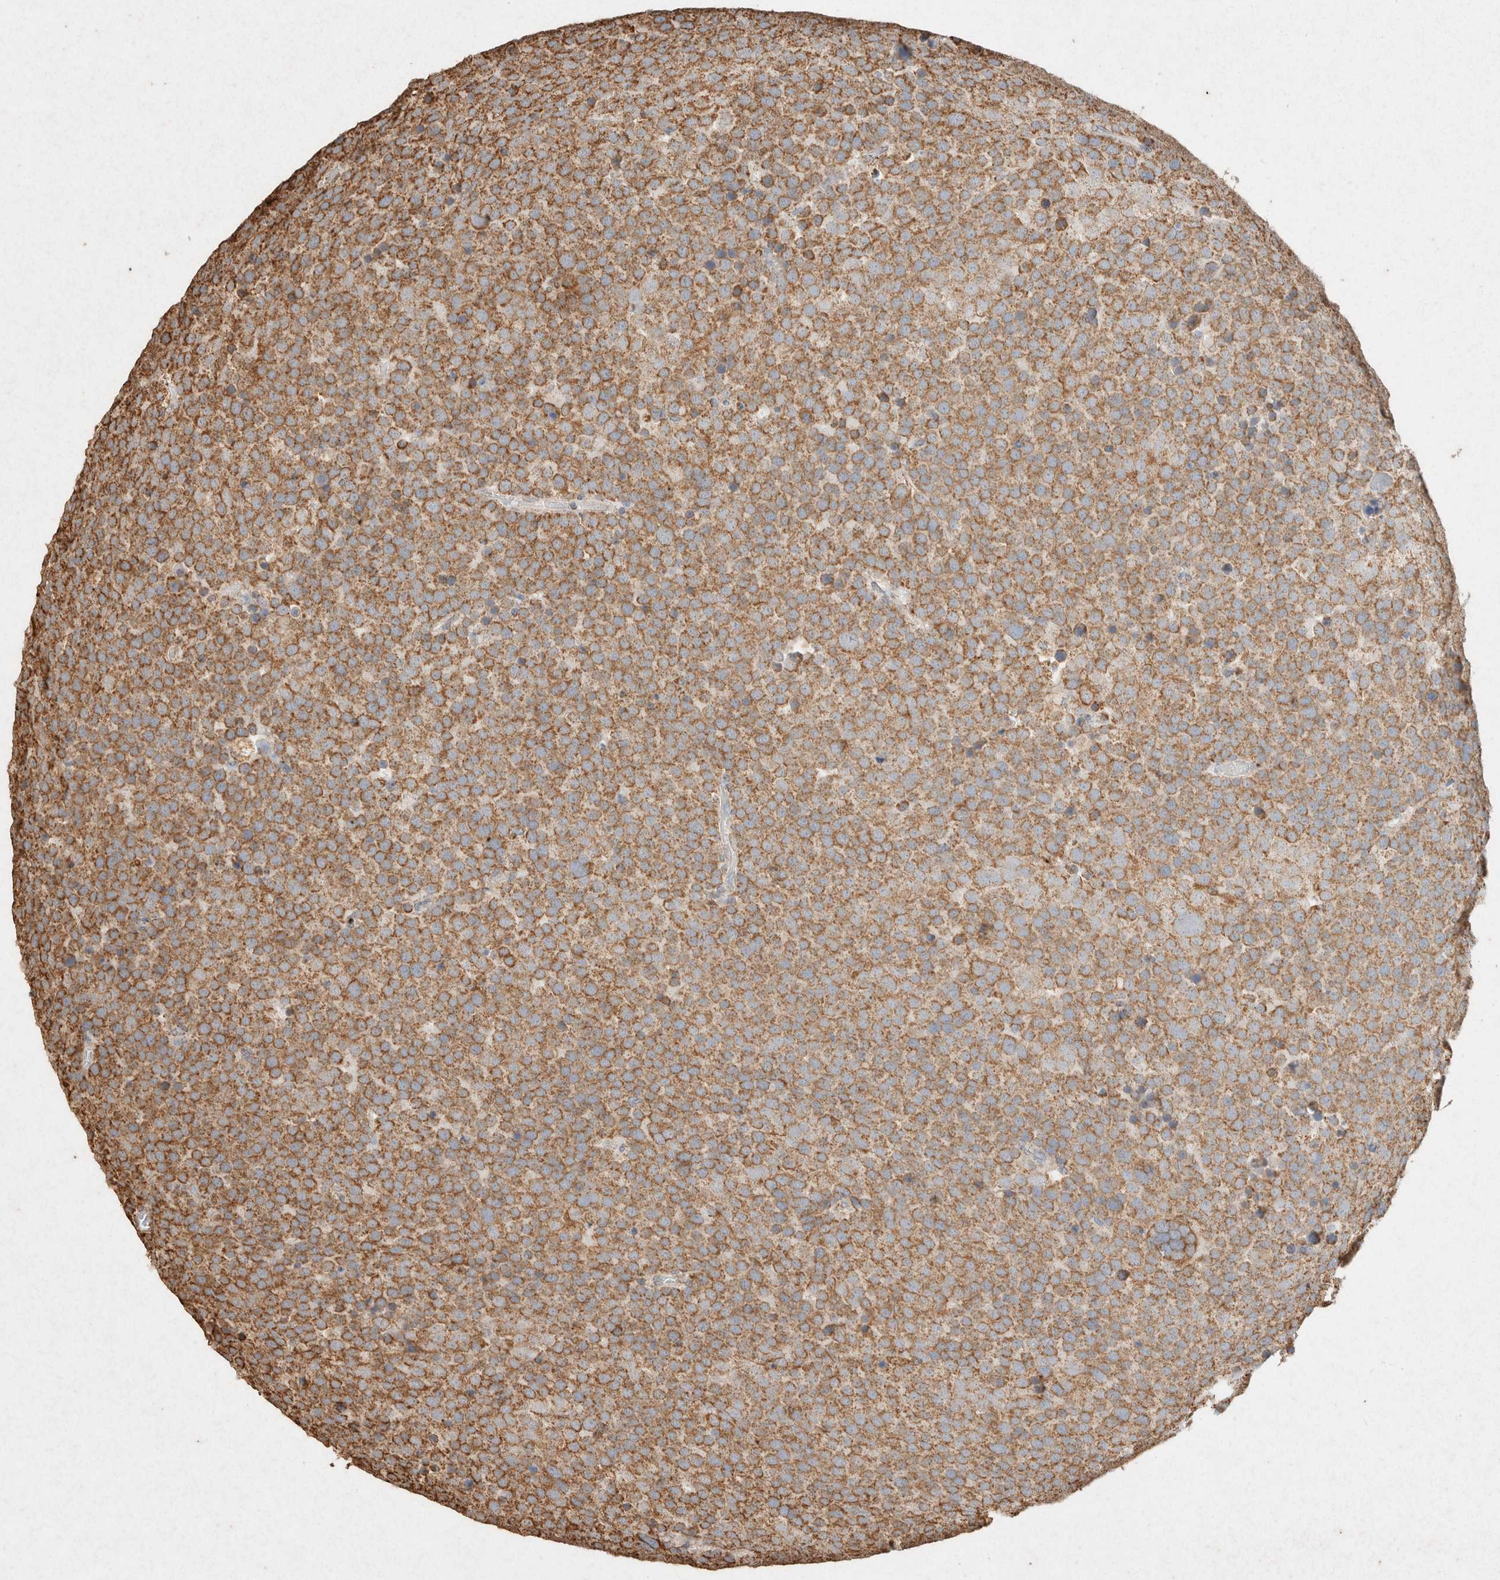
{"staining": {"intensity": "moderate", "quantity": ">75%", "location": "cytoplasmic/membranous"}, "tissue": "testis cancer", "cell_type": "Tumor cells", "image_type": "cancer", "snomed": [{"axis": "morphology", "description": "Seminoma, NOS"}, {"axis": "topography", "description": "Testis"}], "caption": "This is a micrograph of IHC staining of testis cancer, which shows moderate positivity in the cytoplasmic/membranous of tumor cells.", "gene": "SDC2", "patient": {"sex": "male", "age": 71}}